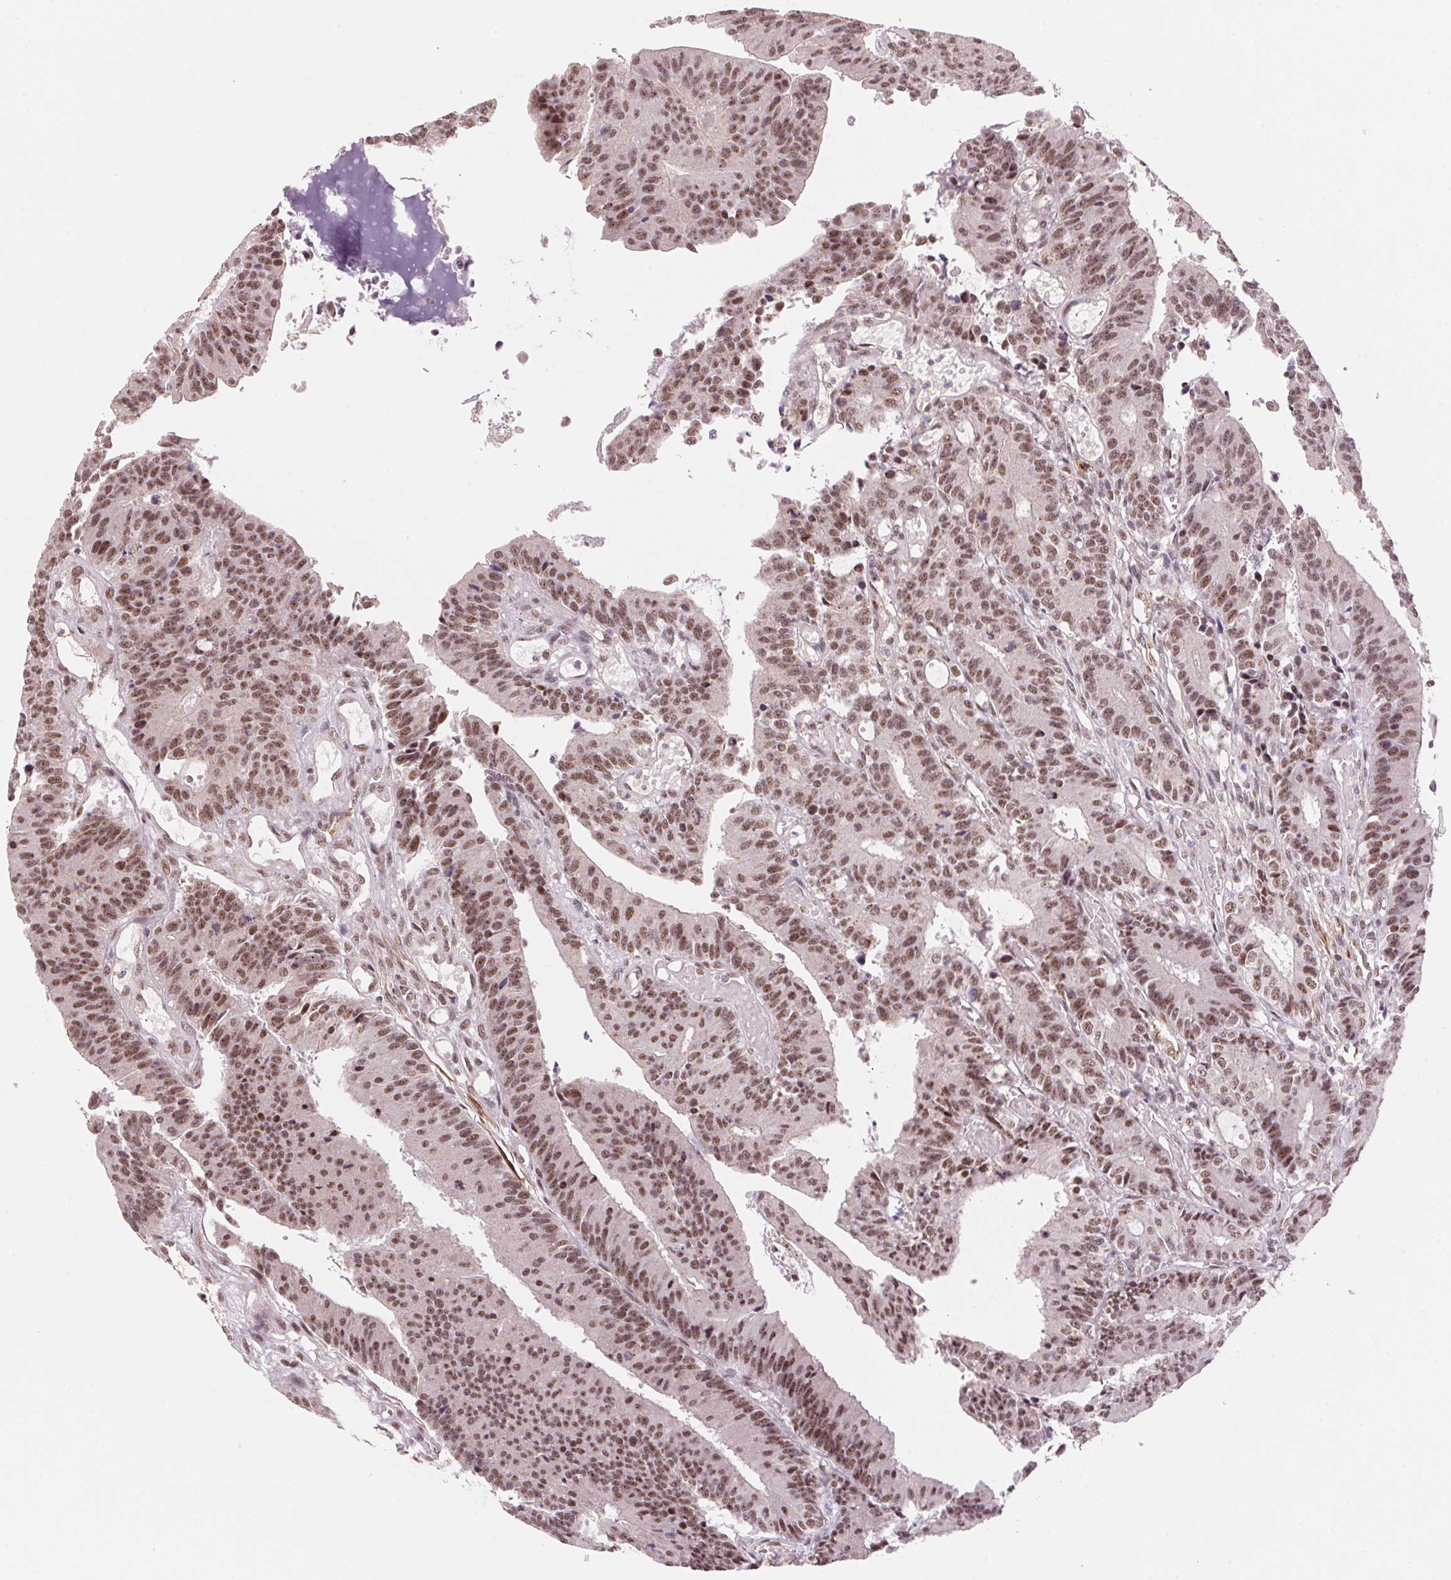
{"staining": {"intensity": "moderate", "quantity": ">75%", "location": "cytoplasmic/membranous,nuclear"}, "tissue": "colorectal cancer", "cell_type": "Tumor cells", "image_type": "cancer", "snomed": [{"axis": "morphology", "description": "Adenocarcinoma, NOS"}, {"axis": "topography", "description": "Colon"}], "caption": "Immunohistochemistry (IHC) histopathology image of neoplastic tissue: human colorectal adenocarcinoma stained using immunohistochemistry displays medium levels of moderate protein expression localized specifically in the cytoplasmic/membranous and nuclear of tumor cells, appearing as a cytoplasmic/membranous and nuclear brown color.", "gene": "HNRNPDL", "patient": {"sex": "female", "age": 78}}